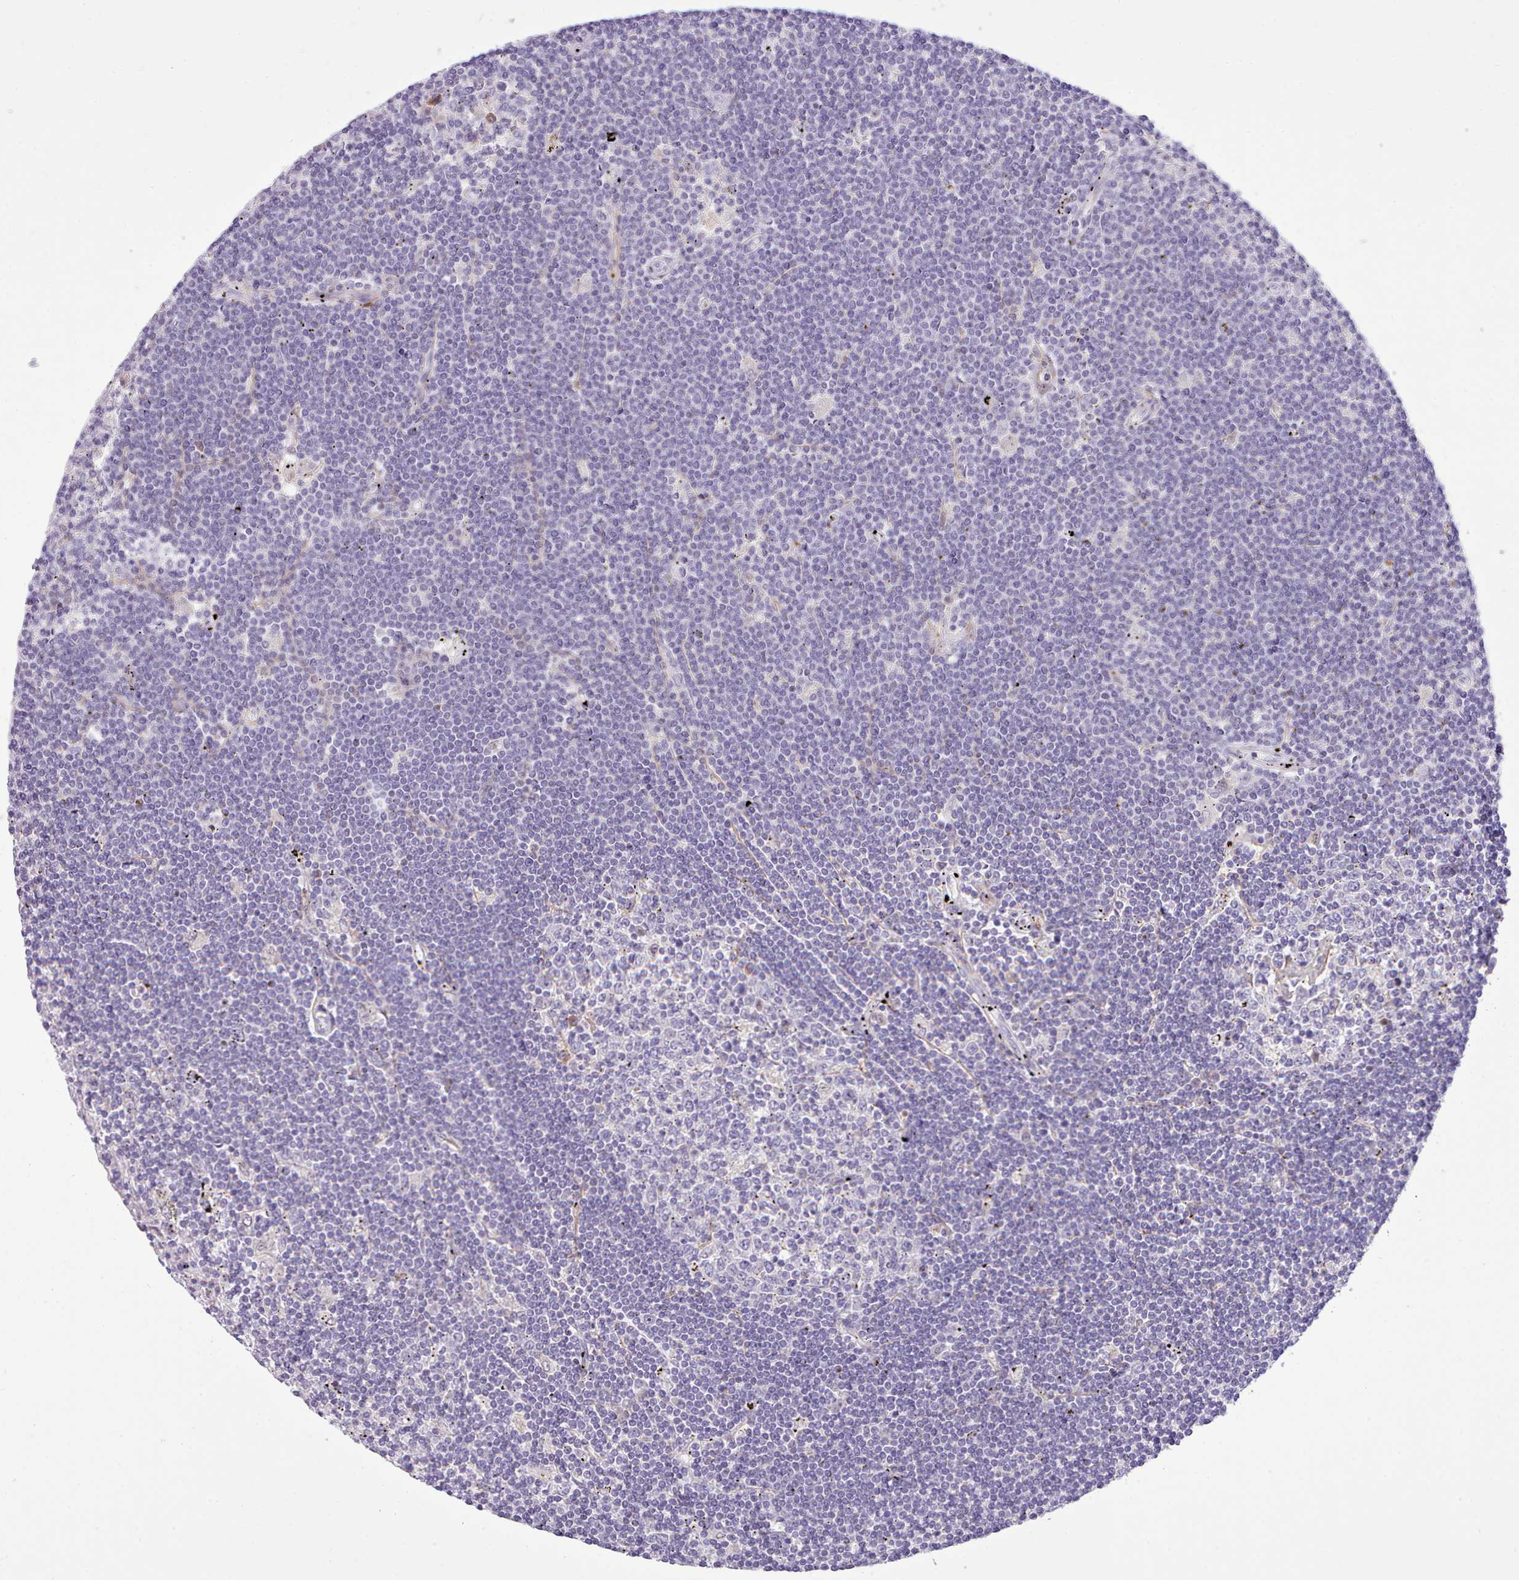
{"staining": {"intensity": "negative", "quantity": "none", "location": "none"}, "tissue": "lymphoma", "cell_type": "Tumor cells", "image_type": "cancer", "snomed": [{"axis": "morphology", "description": "Malignant lymphoma, non-Hodgkin's type, Low grade"}, {"axis": "topography", "description": "Spleen"}], "caption": "Low-grade malignant lymphoma, non-Hodgkin's type was stained to show a protein in brown. There is no significant positivity in tumor cells.", "gene": "CYP2A13", "patient": {"sex": "male", "age": 76}}